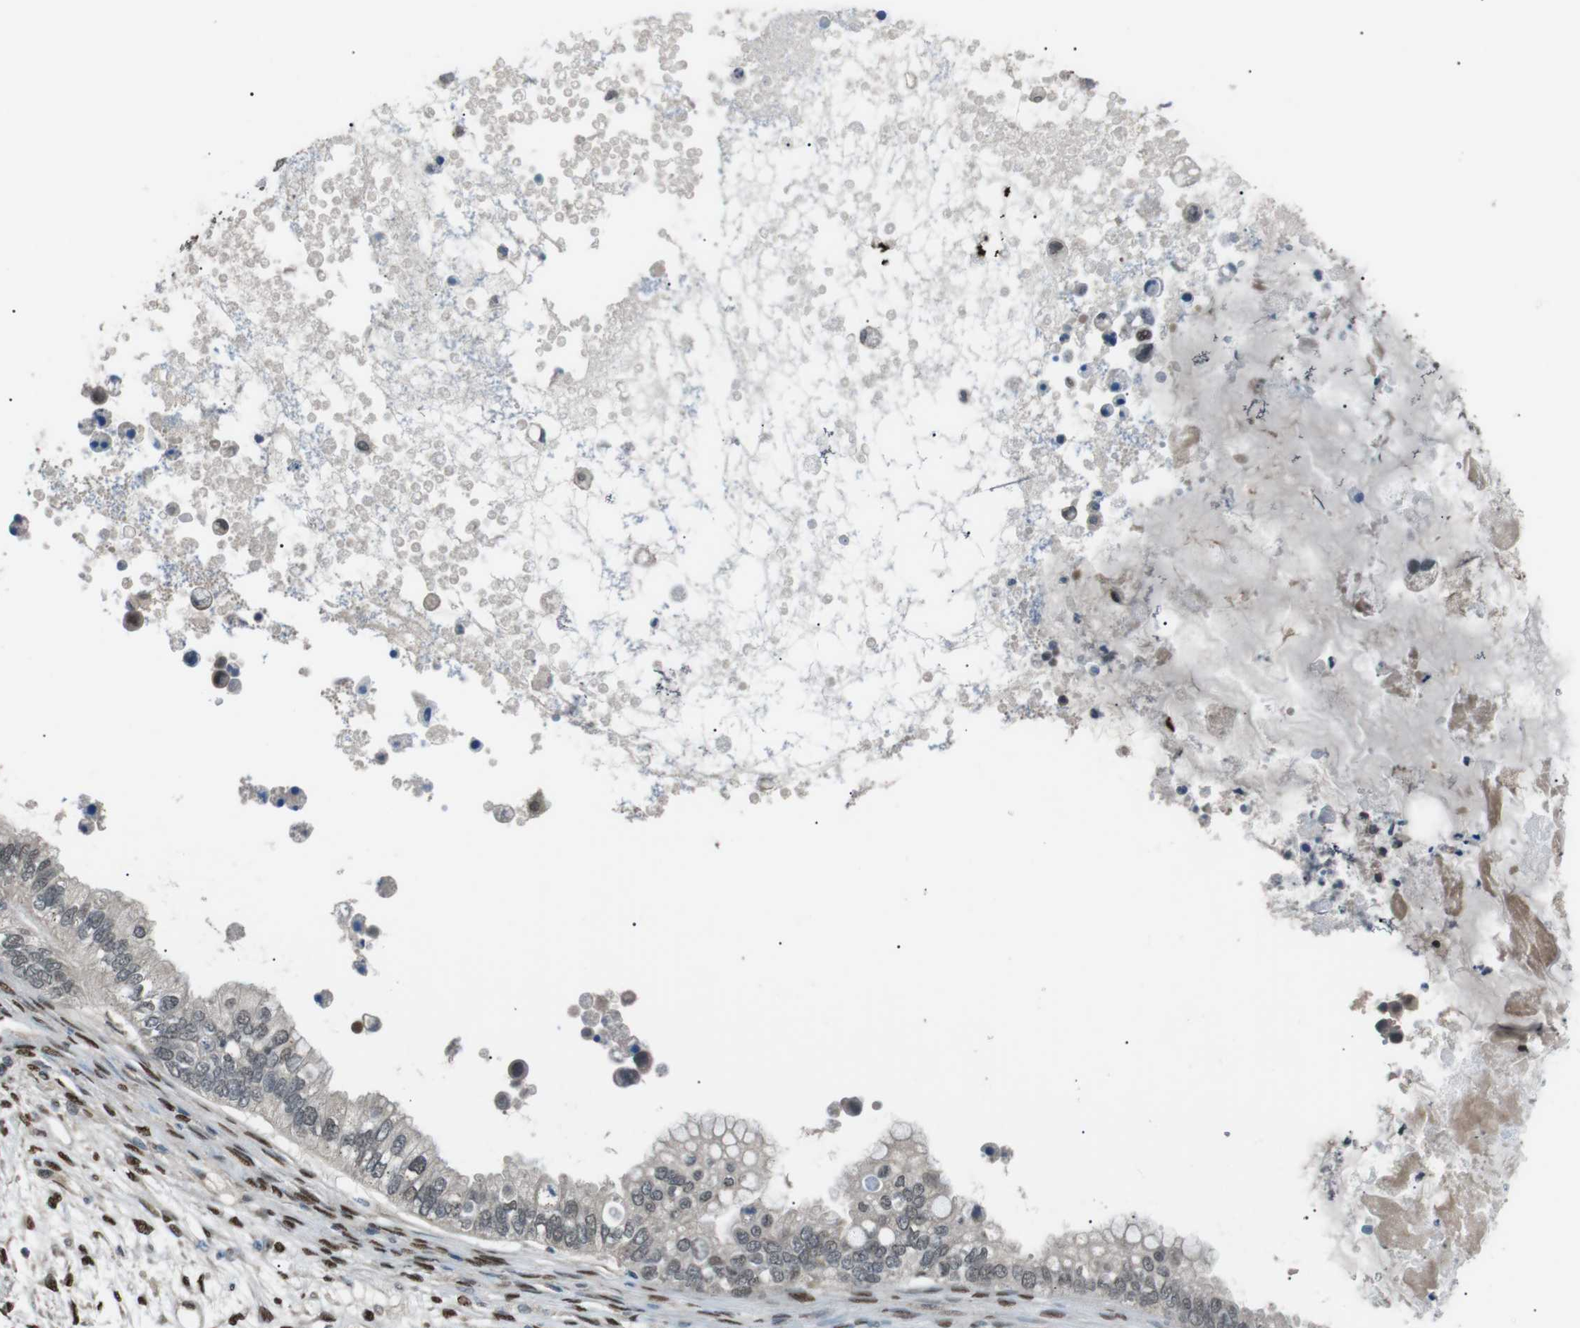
{"staining": {"intensity": "weak", "quantity": "25%-75%", "location": "nuclear"}, "tissue": "ovarian cancer", "cell_type": "Tumor cells", "image_type": "cancer", "snomed": [{"axis": "morphology", "description": "Cystadenocarcinoma, mucinous, NOS"}, {"axis": "topography", "description": "Ovary"}], "caption": "There is low levels of weak nuclear staining in tumor cells of ovarian cancer (mucinous cystadenocarcinoma), as demonstrated by immunohistochemical staining (brown color).", "gene": "SRPK2", "patient": {"sex": "female", "age": 80}}